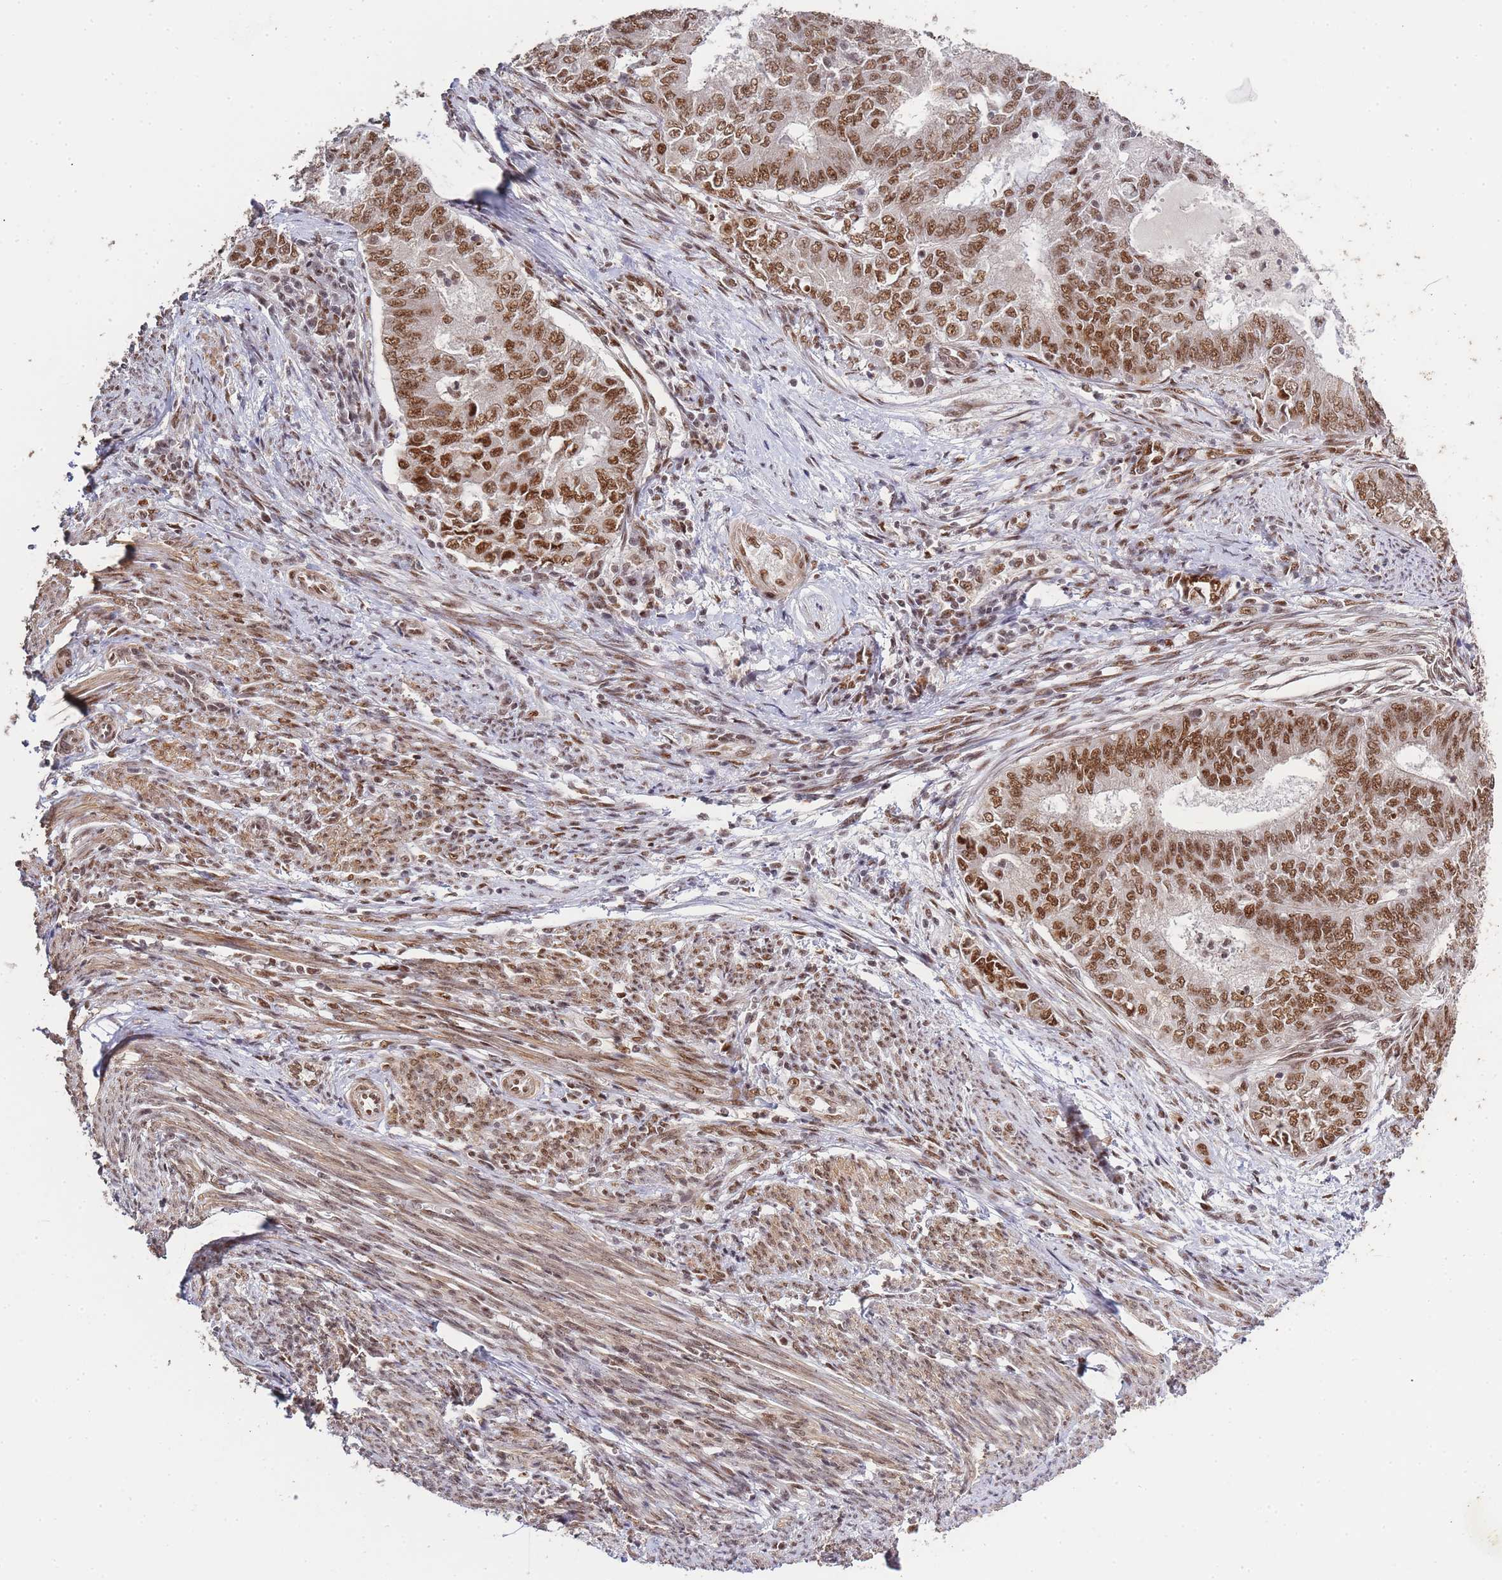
{"staining": {"intensity": "moderate", "quantity": ">75%", "location": "nuclear"}, "tissue": "endometrial cancer", "cell_type": "Tumor cells", "image_type": "cancer", "snomed": [{"axis": "morphology", "description": "Adenocarcinoma, NOS"}, {"axis": "topography", "description": "Endometrium"}], "caption": "DAB (3,3'-diaminobenzidine) immunohistochemical staining of endometrial cancer (adenocarcinoma) shows moderate nuclear protein positivity in about >75% of tumor cells.", "gene": "PRKDC", "patient": {"sex": "female", "age": 62}}